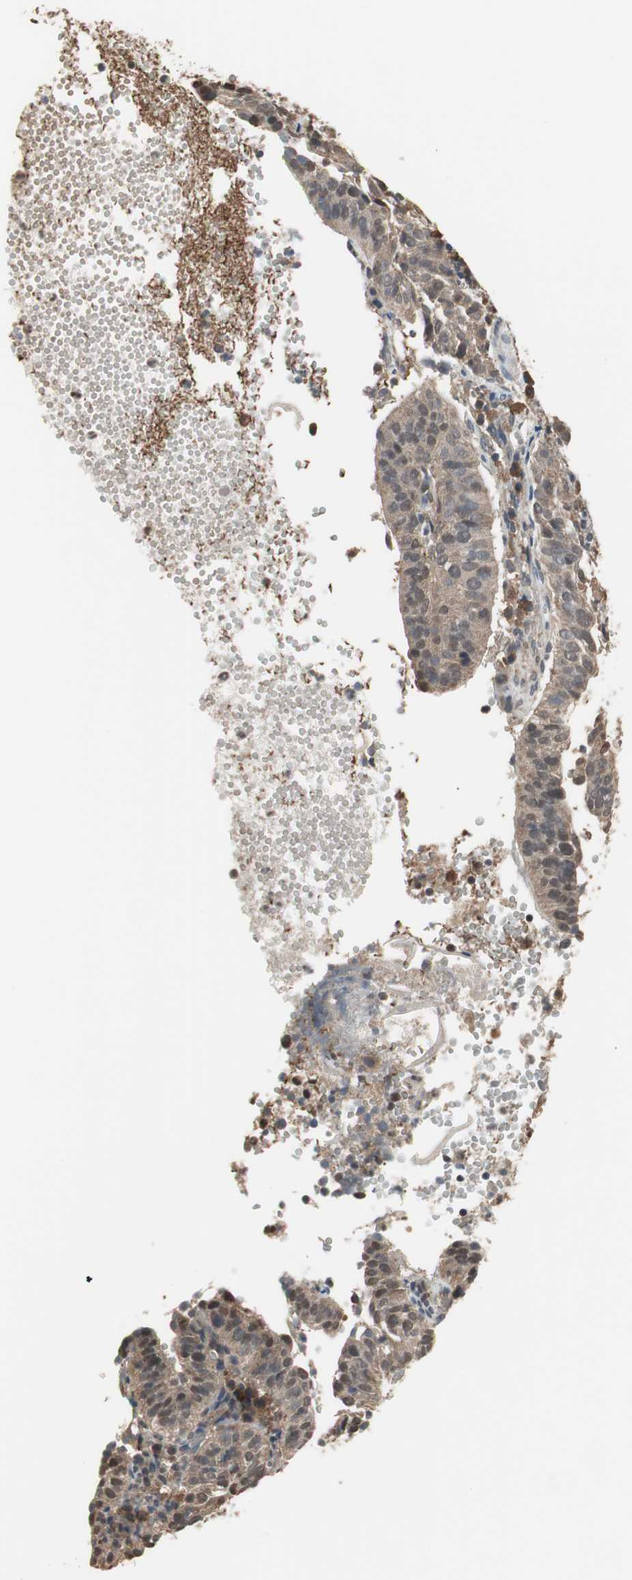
{"staining": {"intensity": "weak", "quantity": ">75%", "location": "cytoplasmic/membranous"}, "tissue": "cervical cancer", "cell_type": "Tumor cells", "image_type": "cancer", "snomed": [{"axis": "morphology", "description": "Squamous cell carcinoma, NOS"}, {"axis": "topography", "description": "Cervix"}], "caption": "Protein analysis of squamous cell carcinoma (cervical) tissue shows weak cytoplasmic/membranous expression in approximately >75% of tumor cells.", "gene": "PNPLA7", "patient": {"sex": "female", "age": 39}}